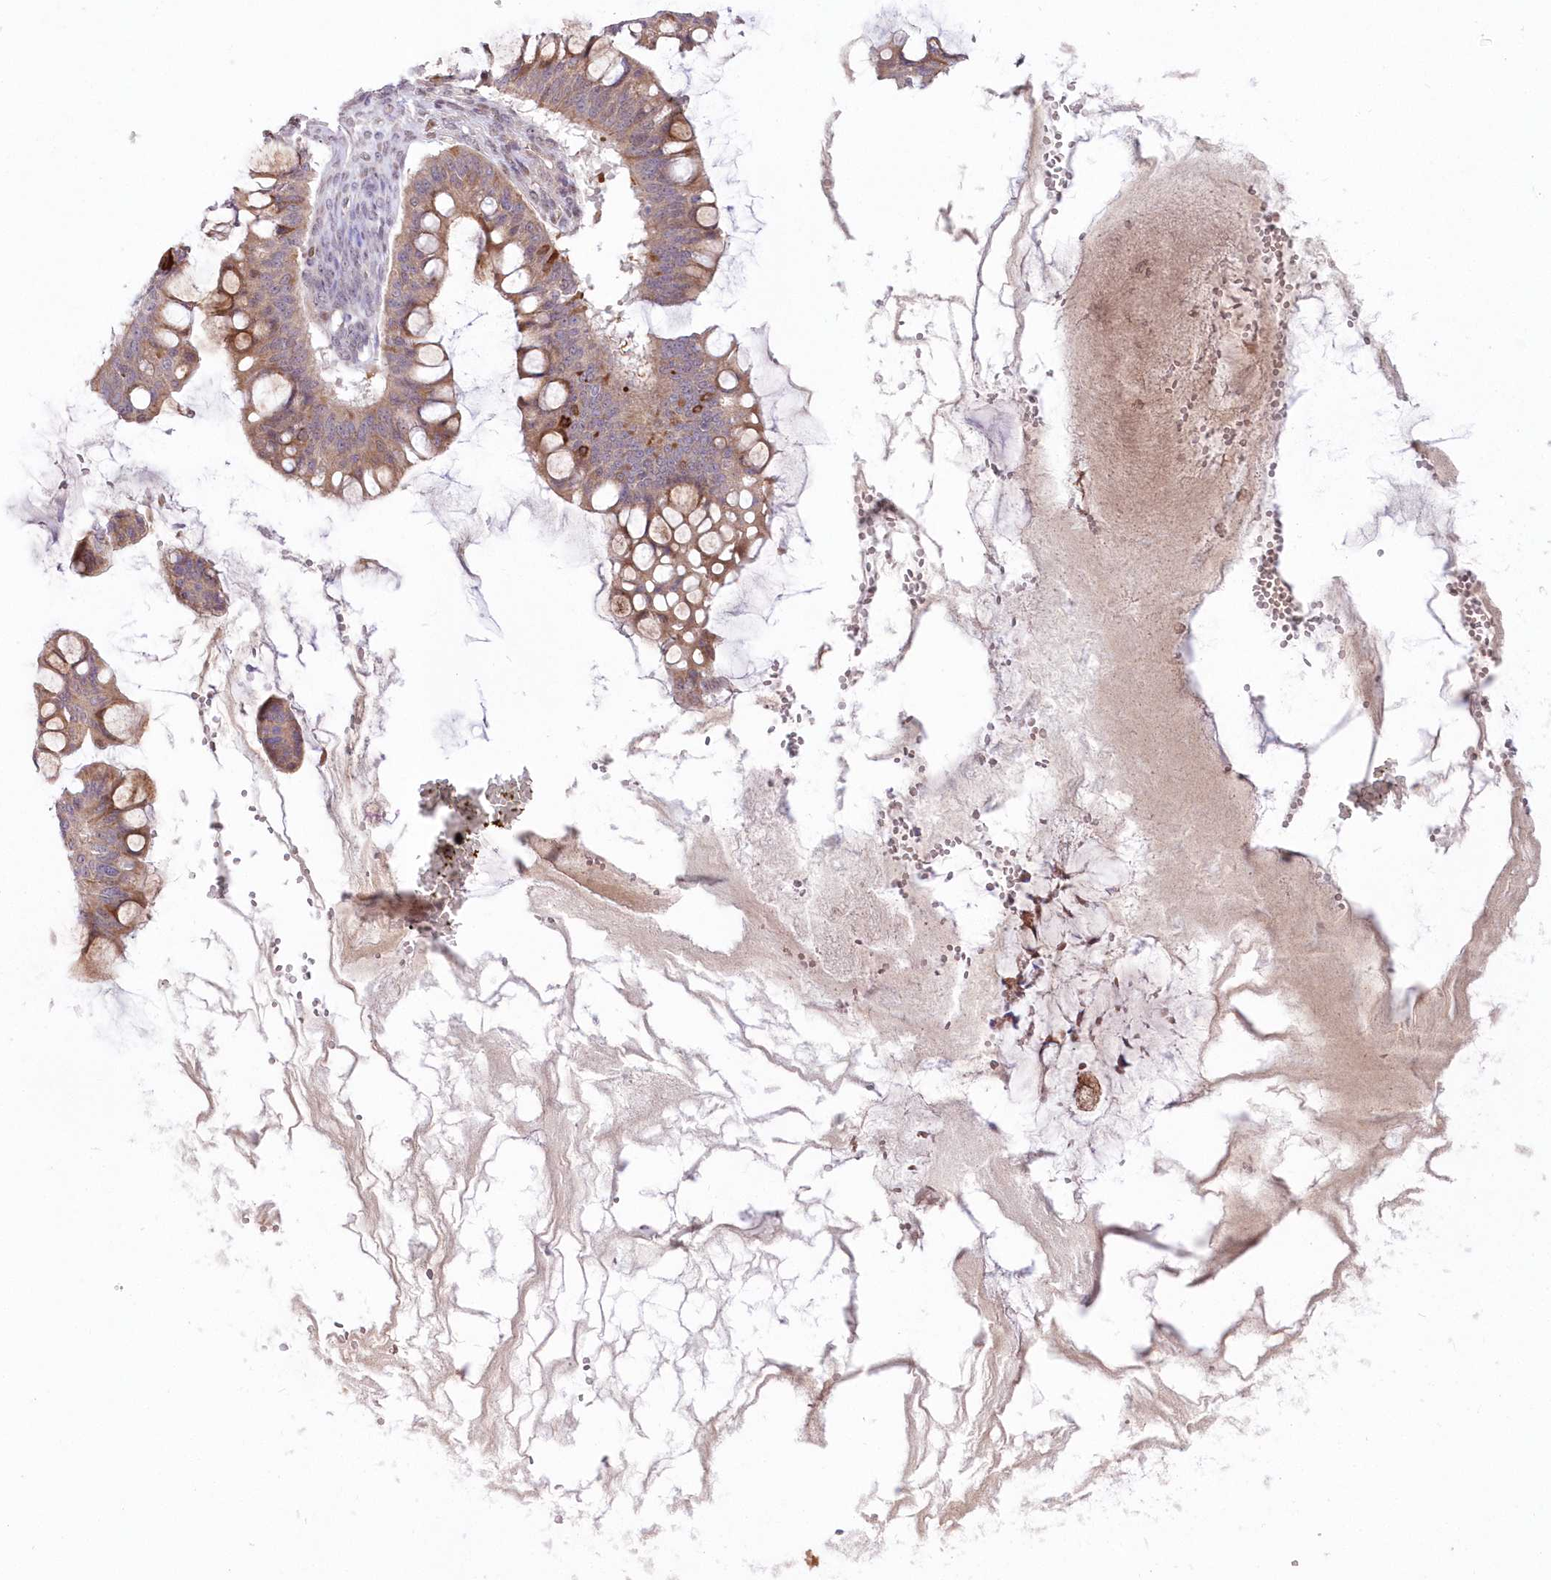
{"staining": {"intensity": "moderate", "quantity": ">75%", "location": "cytoplasmic/membranous"}, "tissue": "ovarian cancer", "cell_type": "Tumor cells", "image_type": "cancer", "snomed": [{"axis": "morphology", "description": "Cystadenocarcinoma, mucinous, NOS"}, {"axis": "topography", "description": "Ovary"}], "caption": "Moderate cytoplasmic/membranous expression for a protein is seen in approximately >75% of tumor cells of mucinous cystadenocarcinoma (ovarian) using IHC.", "gene": "FAM241B", "patient": {"sex": "female", "age": 73}}